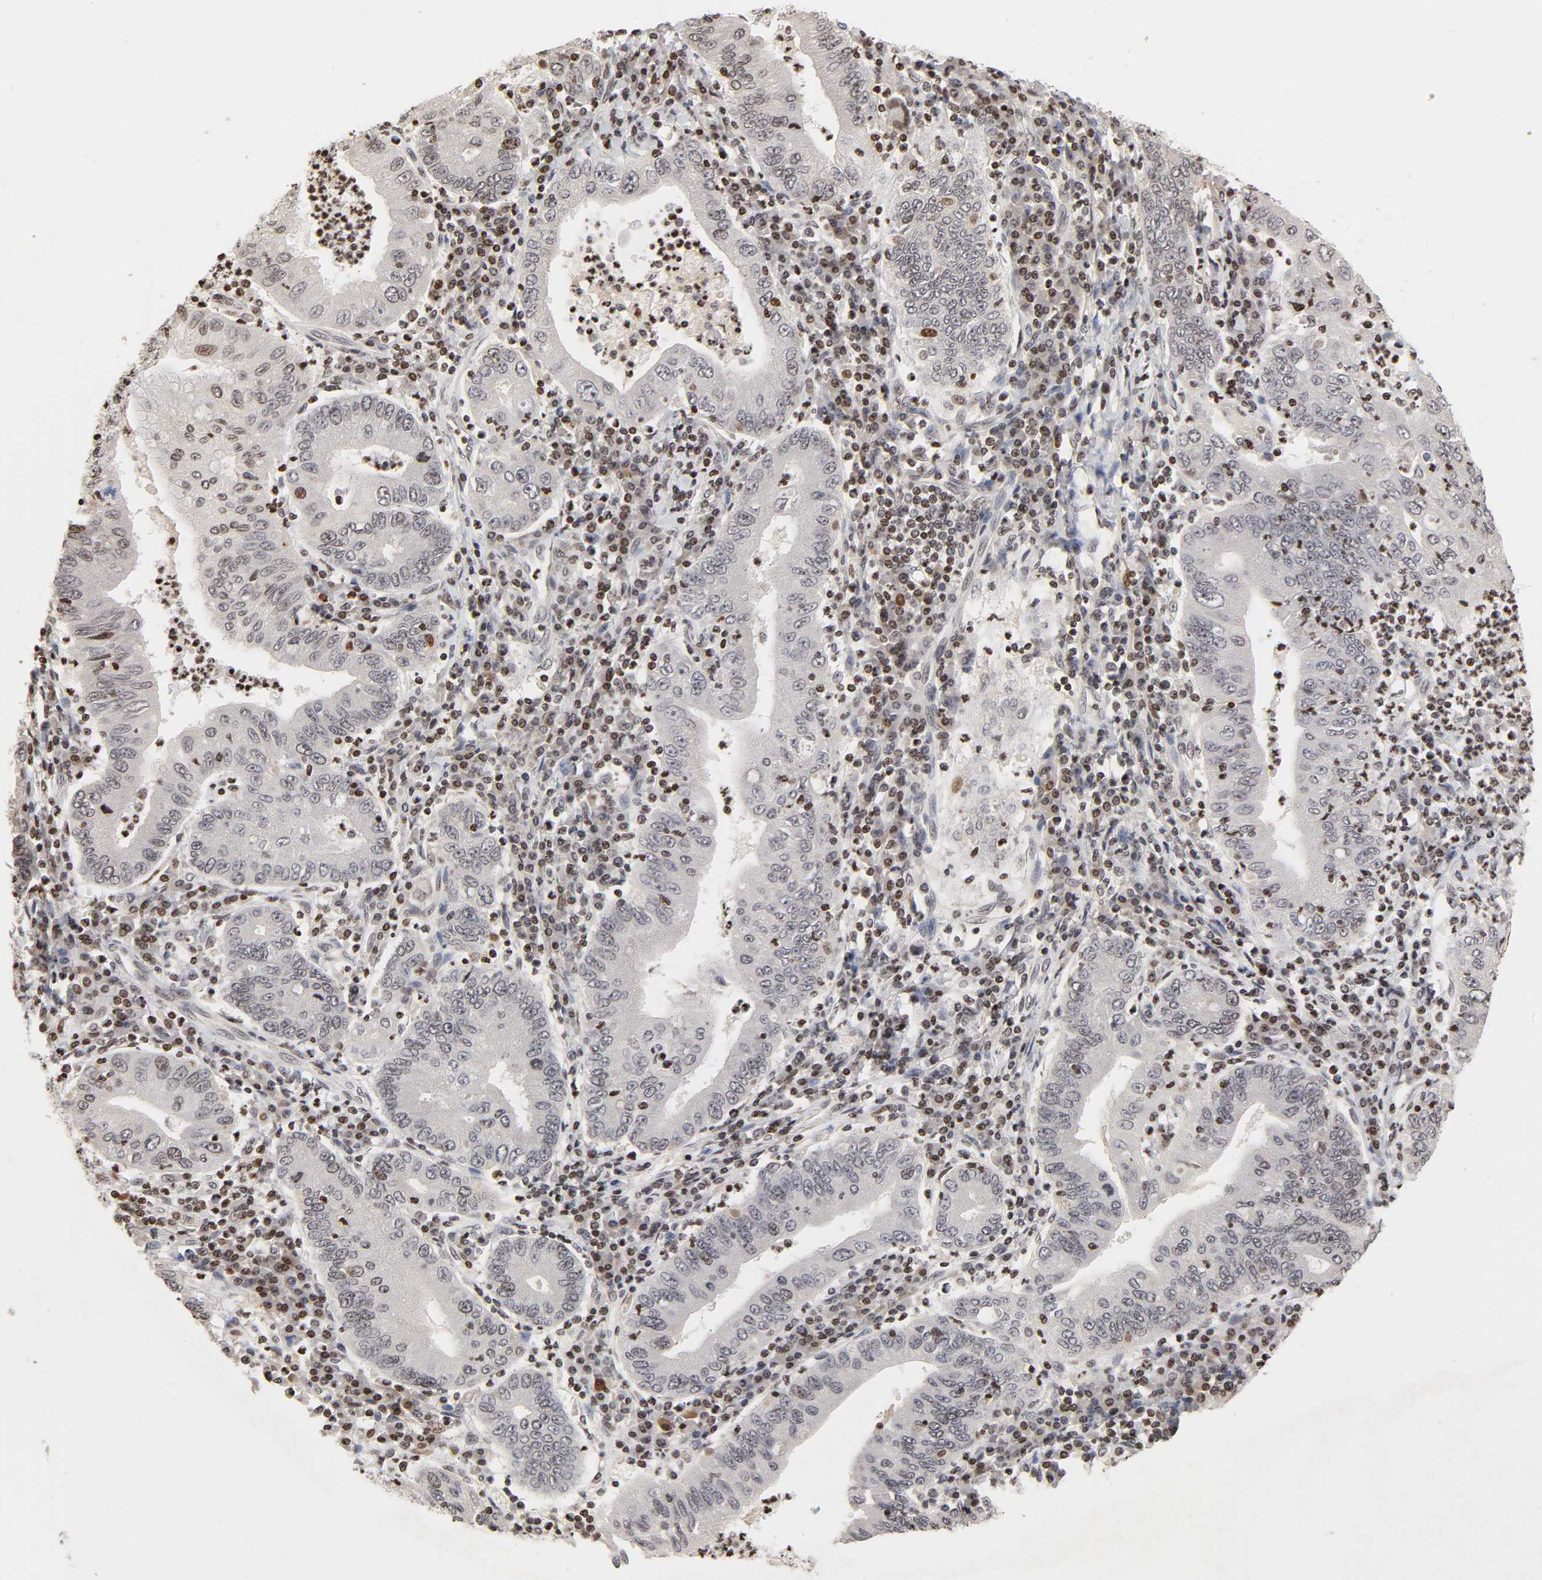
{"staining": {"intensity": "negative", "quantity": "none", "location": "none"}, "tissue": "stomach cancer", "cell_type": "Tumor cells", "image_type": "cancer", "snomed": [{"axis": "morphology", "description": "Normal tissue, NOS"}, {"axis": "morphology", "description": "Adenocarcinoma, NOS"}, {"axis": "topography", "description": "Esophagus"}, {"axis": "topography", "description": "Stomach, upper"}, {"axis": "topography", "description": "Peripheral nerve tissue"}], "caption": "Immunohistochemical staining of human stomach adenocarcinoma demonstrates no significant staining in tumor cells.", "gene": "ZNF473", "patient": {"sex": "male", "age": 62}}